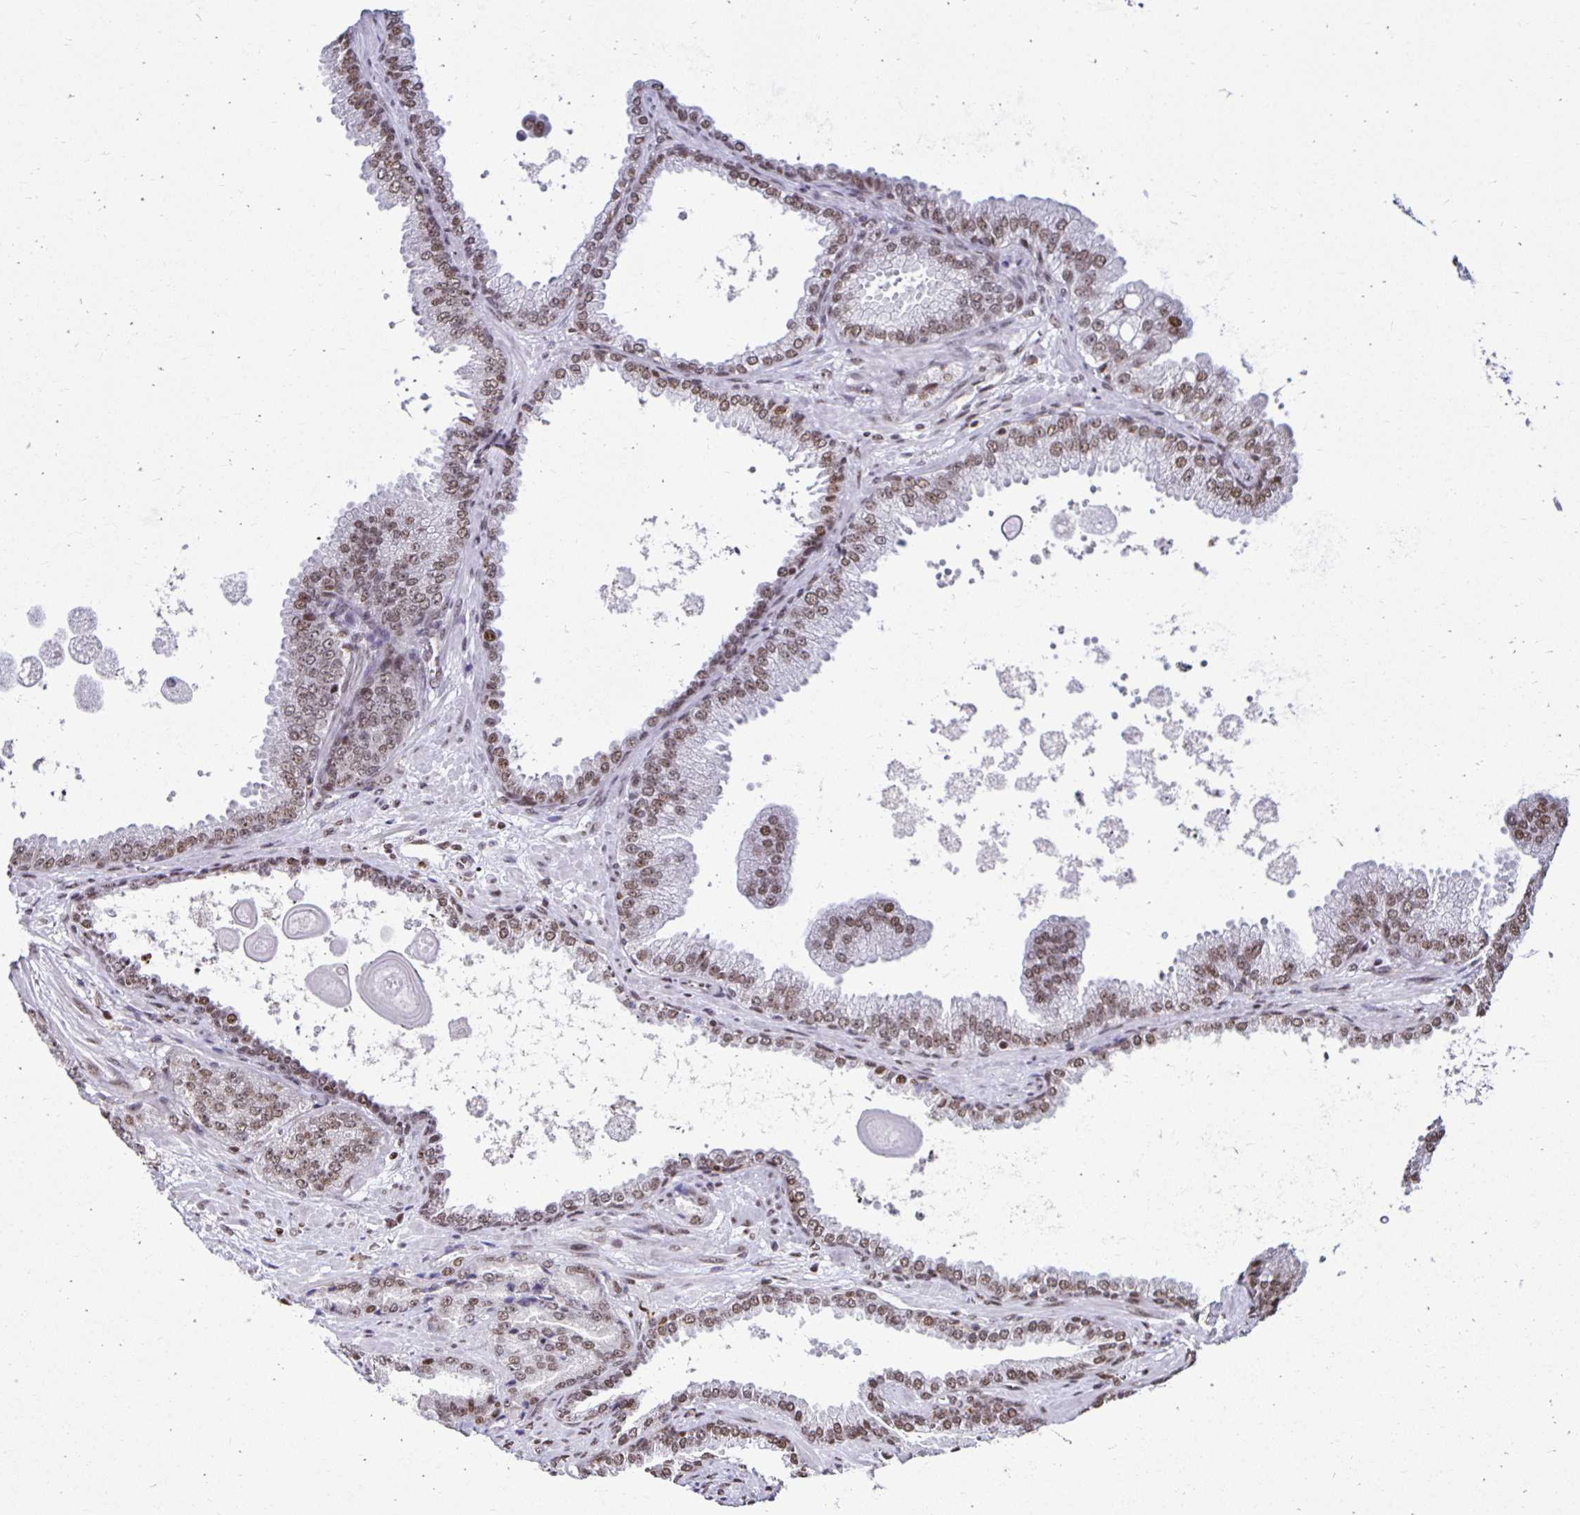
{"staining": {"intensity": "moderate", "quantity": ">75%", "location": "nuclear"}, "tissue": "prostate cancer", "cell_type": "Tumor cells", "image_type": "cancer", "snomed": [{"axis": "morphology", "description": "Adenocarcinoma, Low grade"}, {"axis": "topography", "description": "Prostate"}], "caption": "Prostate low-grade adenocarcinoma stained with a brown dye exhibits moderate nuclear positive staining in about >75% of tumor cells.", "gene": "ZNF579", "patient": {"sex": "male", "age": 67}}